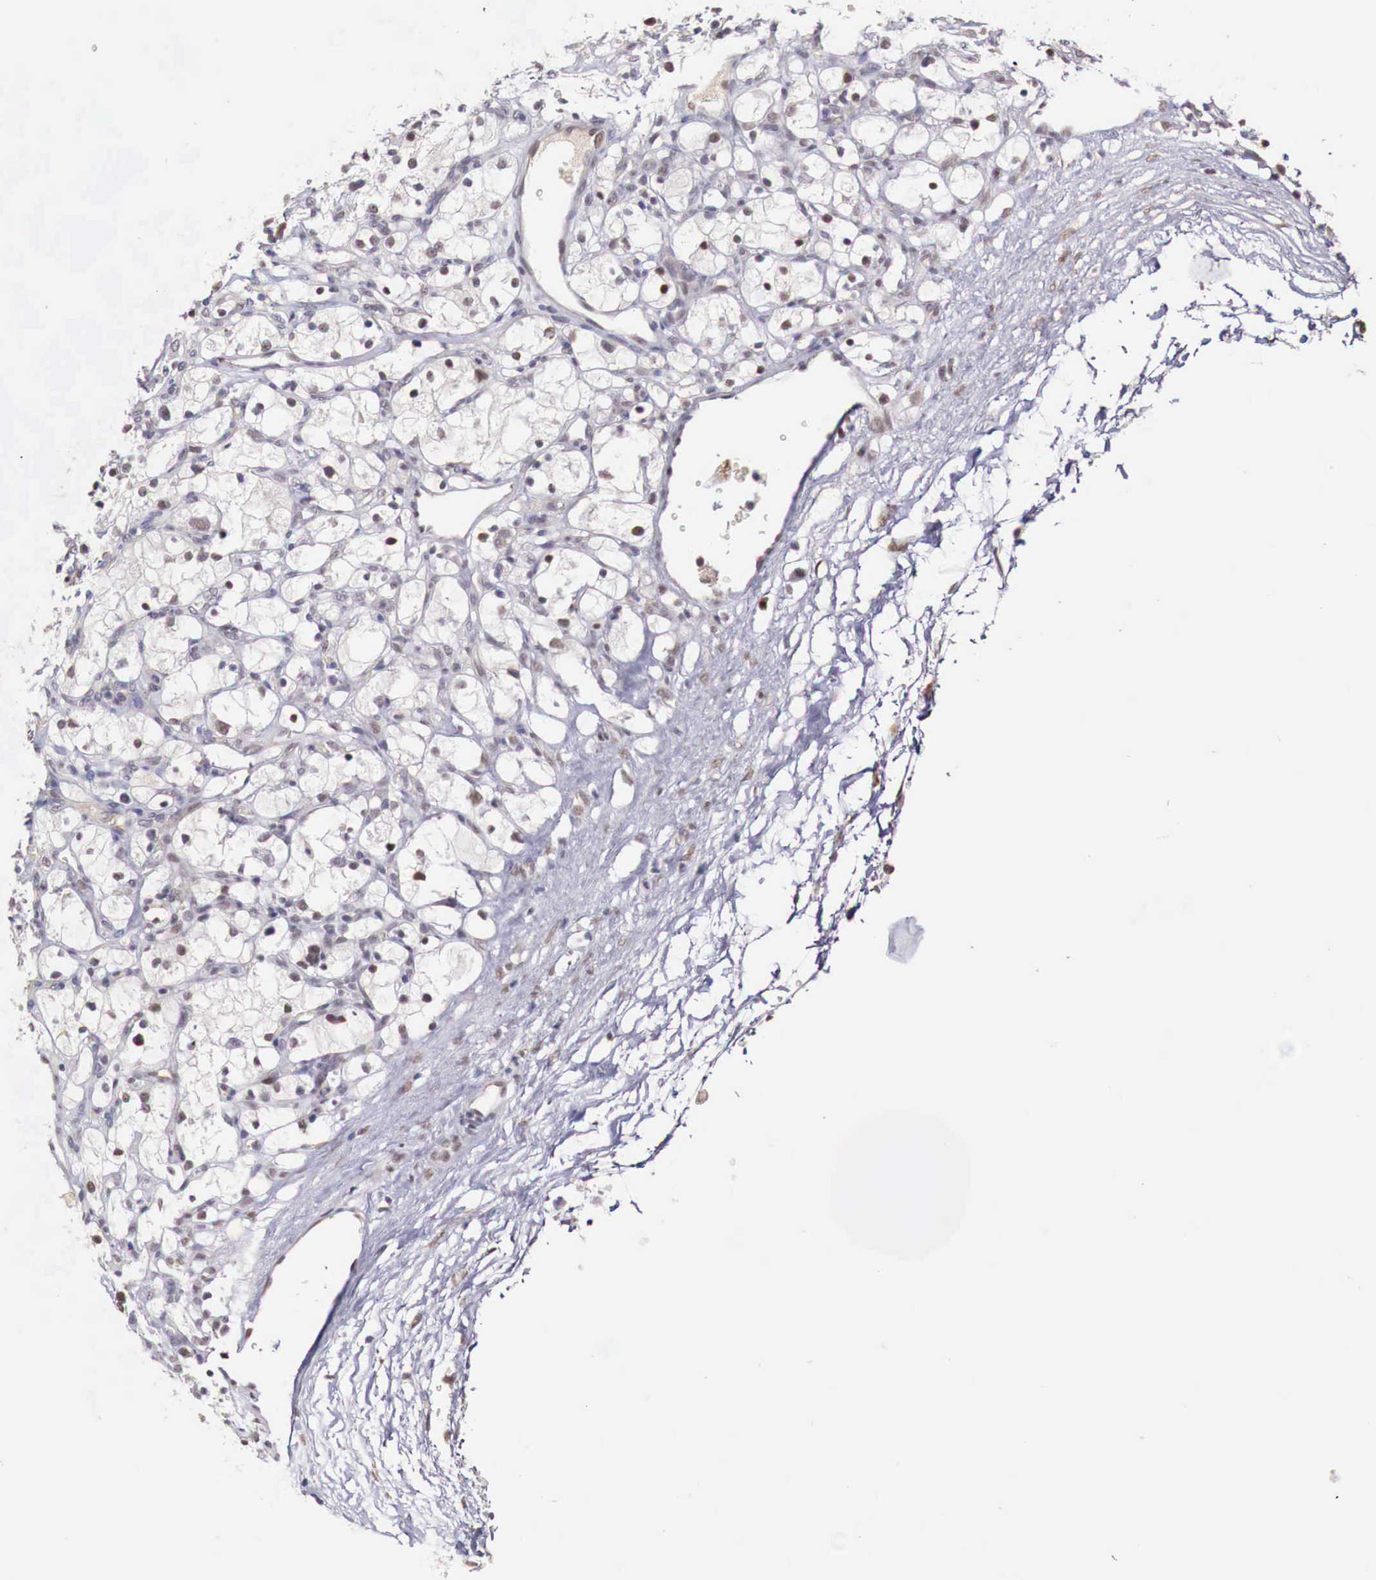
{"staining": {"intensity": "weak", "quantity": "25%-75%", "location": "nuclear"}, "tissue": "renal cancer", "cell_type": "Tumor cells", "image_type": "cancer", "snomed": [{"axis": "morphology", "description": "Adenocarcinoma, NOS"}, {"axis": "topography", "description": "Kidney"}], "caption": "Protein expression analysis of human renal adenocarcinoma reveals weak nuclear positivity in about 25%-75% of tumor cells.", "gene": "FOXP2", "patient": {"sex": "female", "age": 83}}